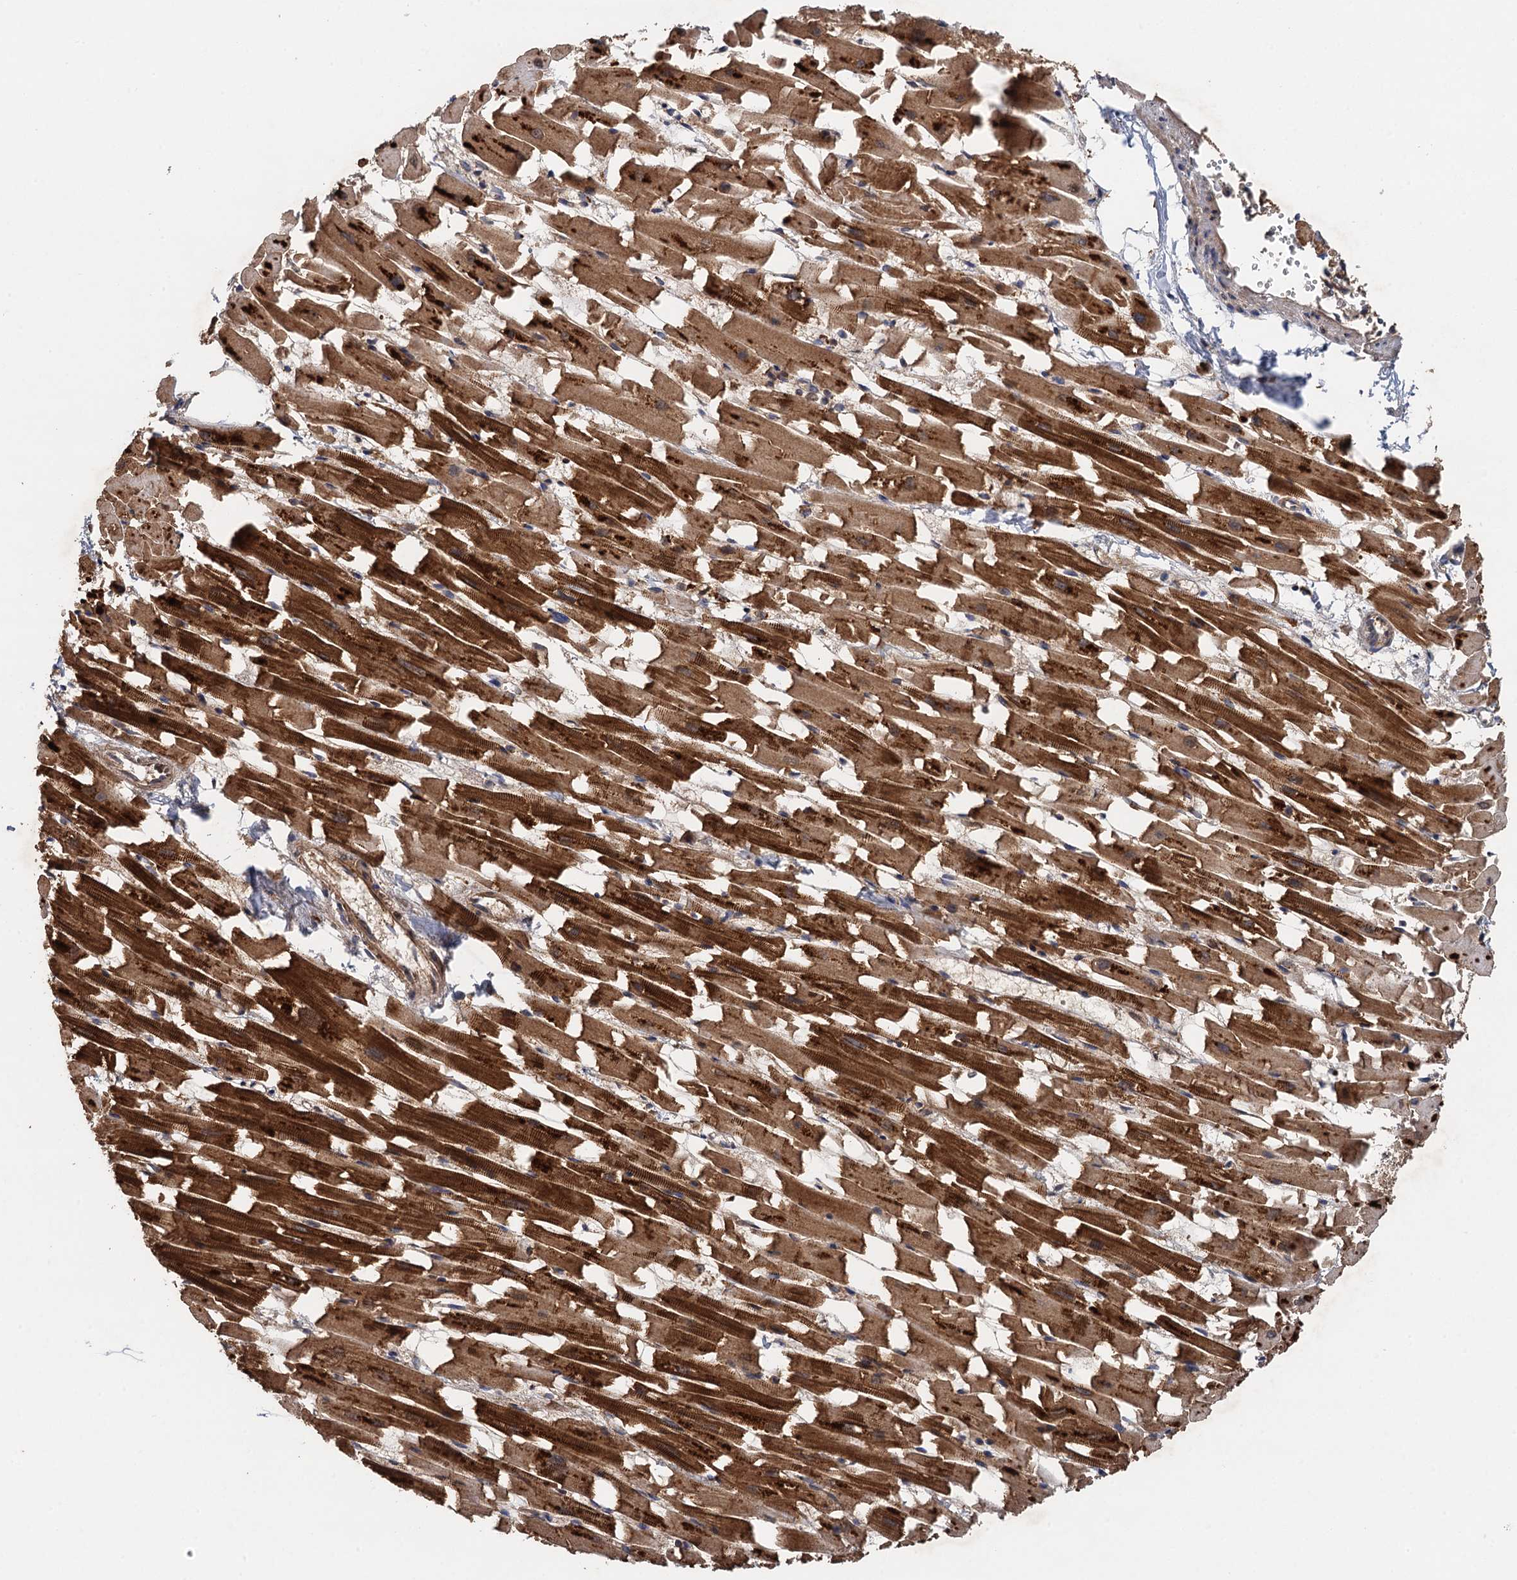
{"staining": {"intensity": "strong", "quantity": ">75%", "location": "cytoplasmic/membranous"}, "tissue": "heart muscle", "cell_type": "Cardiomyocytes", "image_type": "normal", "snomed": [{"axis": "morphology", "description": "Normal tissue, NOS"}, {"axis": "topography", "description": "Heart"}], "caption": "Immunohistochemical staining of unremarkable human heart muscle displays high levels of strong cytoplasmic/membranous positivity in approximately >75% of cardiomyocytes. Using DAB (brown) and hematoxylin (blue) stains, captured at high magnification using brightfield microscopy.", "gene": "NLRP10", "patient": {"sex": "female", "age": 64}}